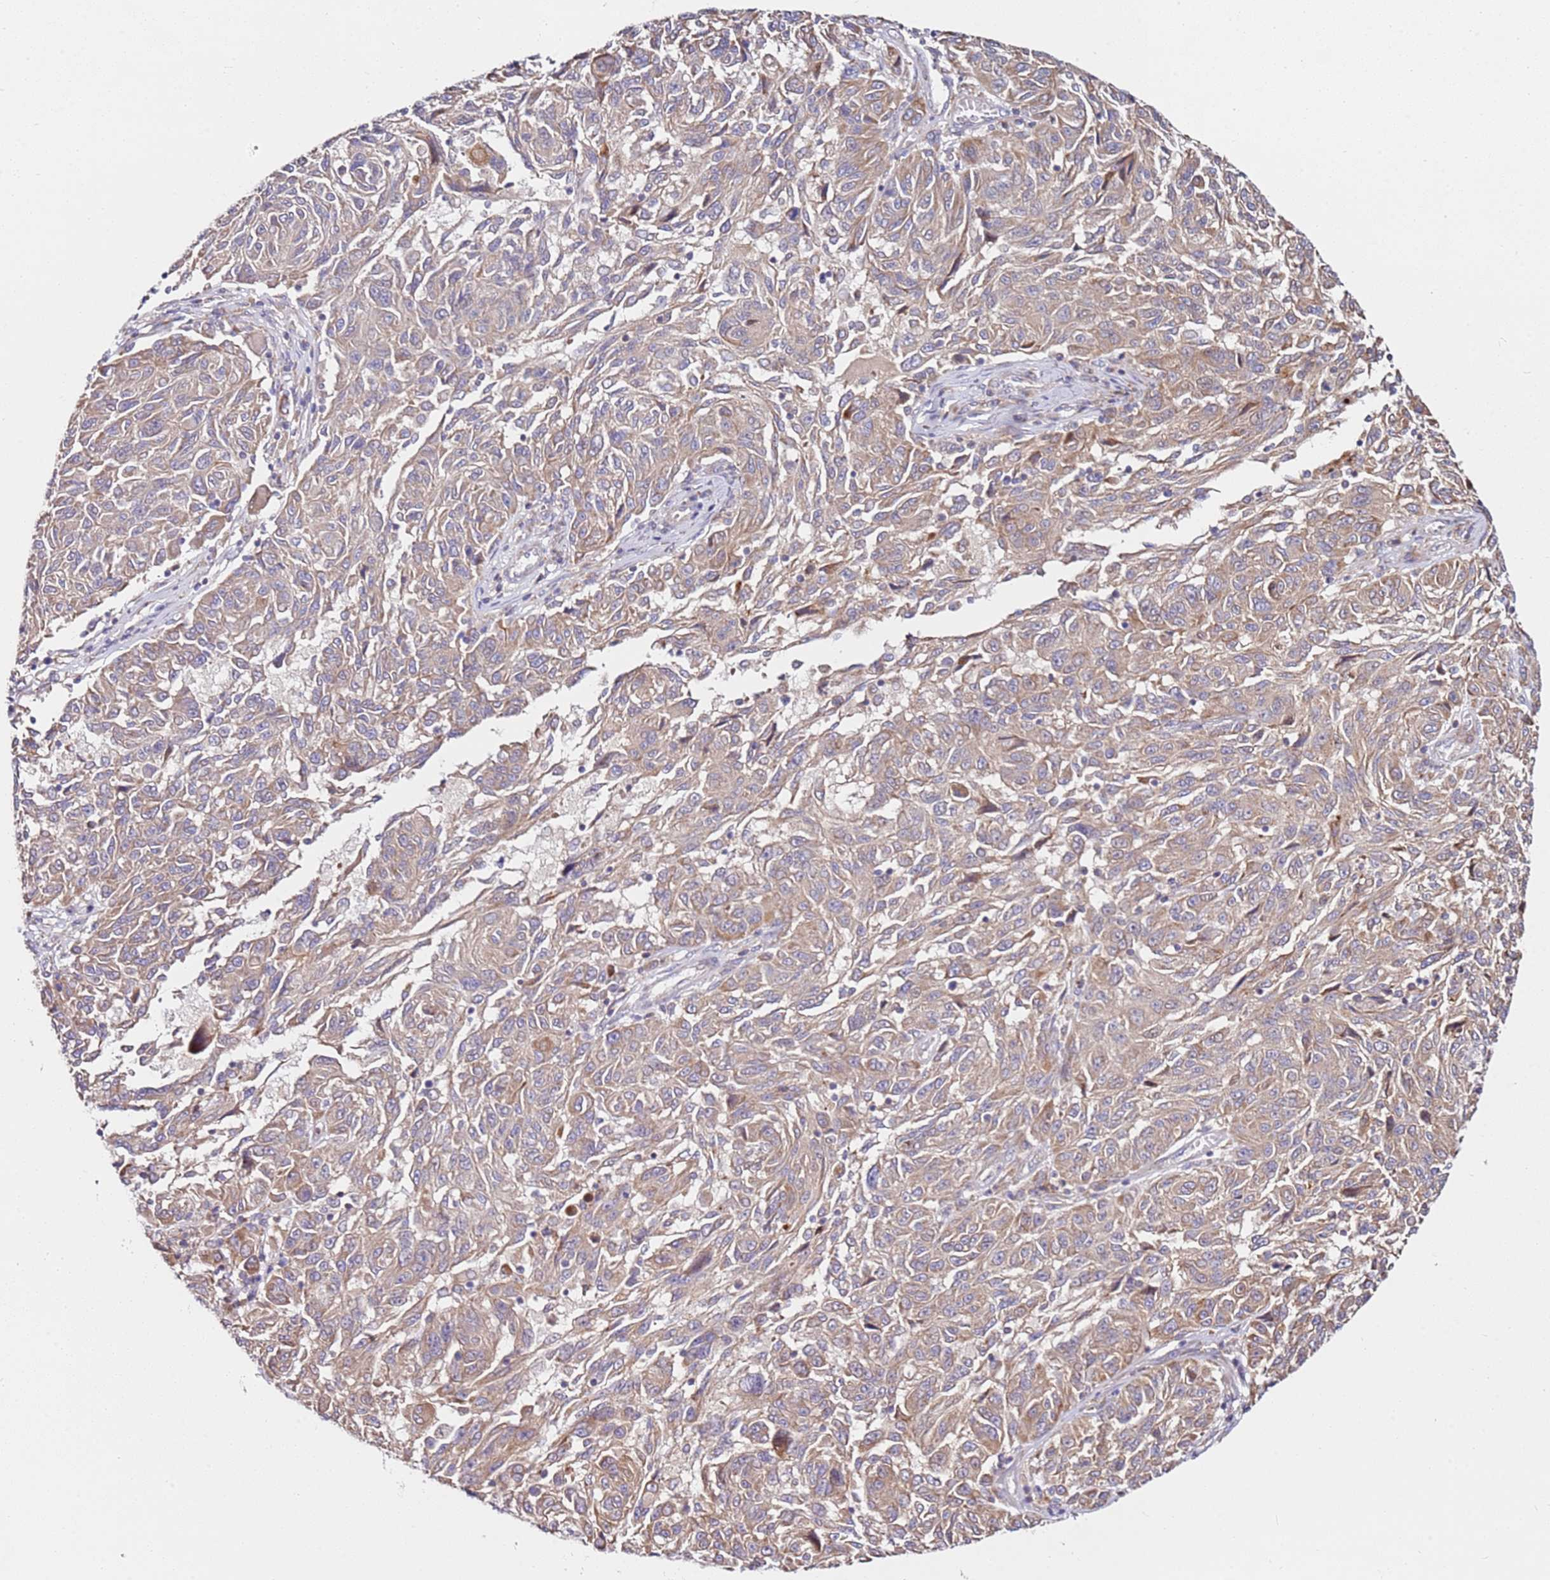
{"staining": {"intensity": "weak", "quantity": ">75%", "location": "cytoplasmic/membranous"}, "tissue": "melanoma", "cell_type": "Tumor cells", "image_type": "cancer", "snomed": [{"axis": "morphology", "description": "Malignant melanoma, NOS"}, {"axis": "topography", "description": "Skin"}], "caption": "The image reveals staining of malignant melanoma, revealing weak cytoplasmic/membranous protein positivity (brown color) within tumor cells.", "gene": "CNOT9", "patient": {"sex": "male", "age": 53}}